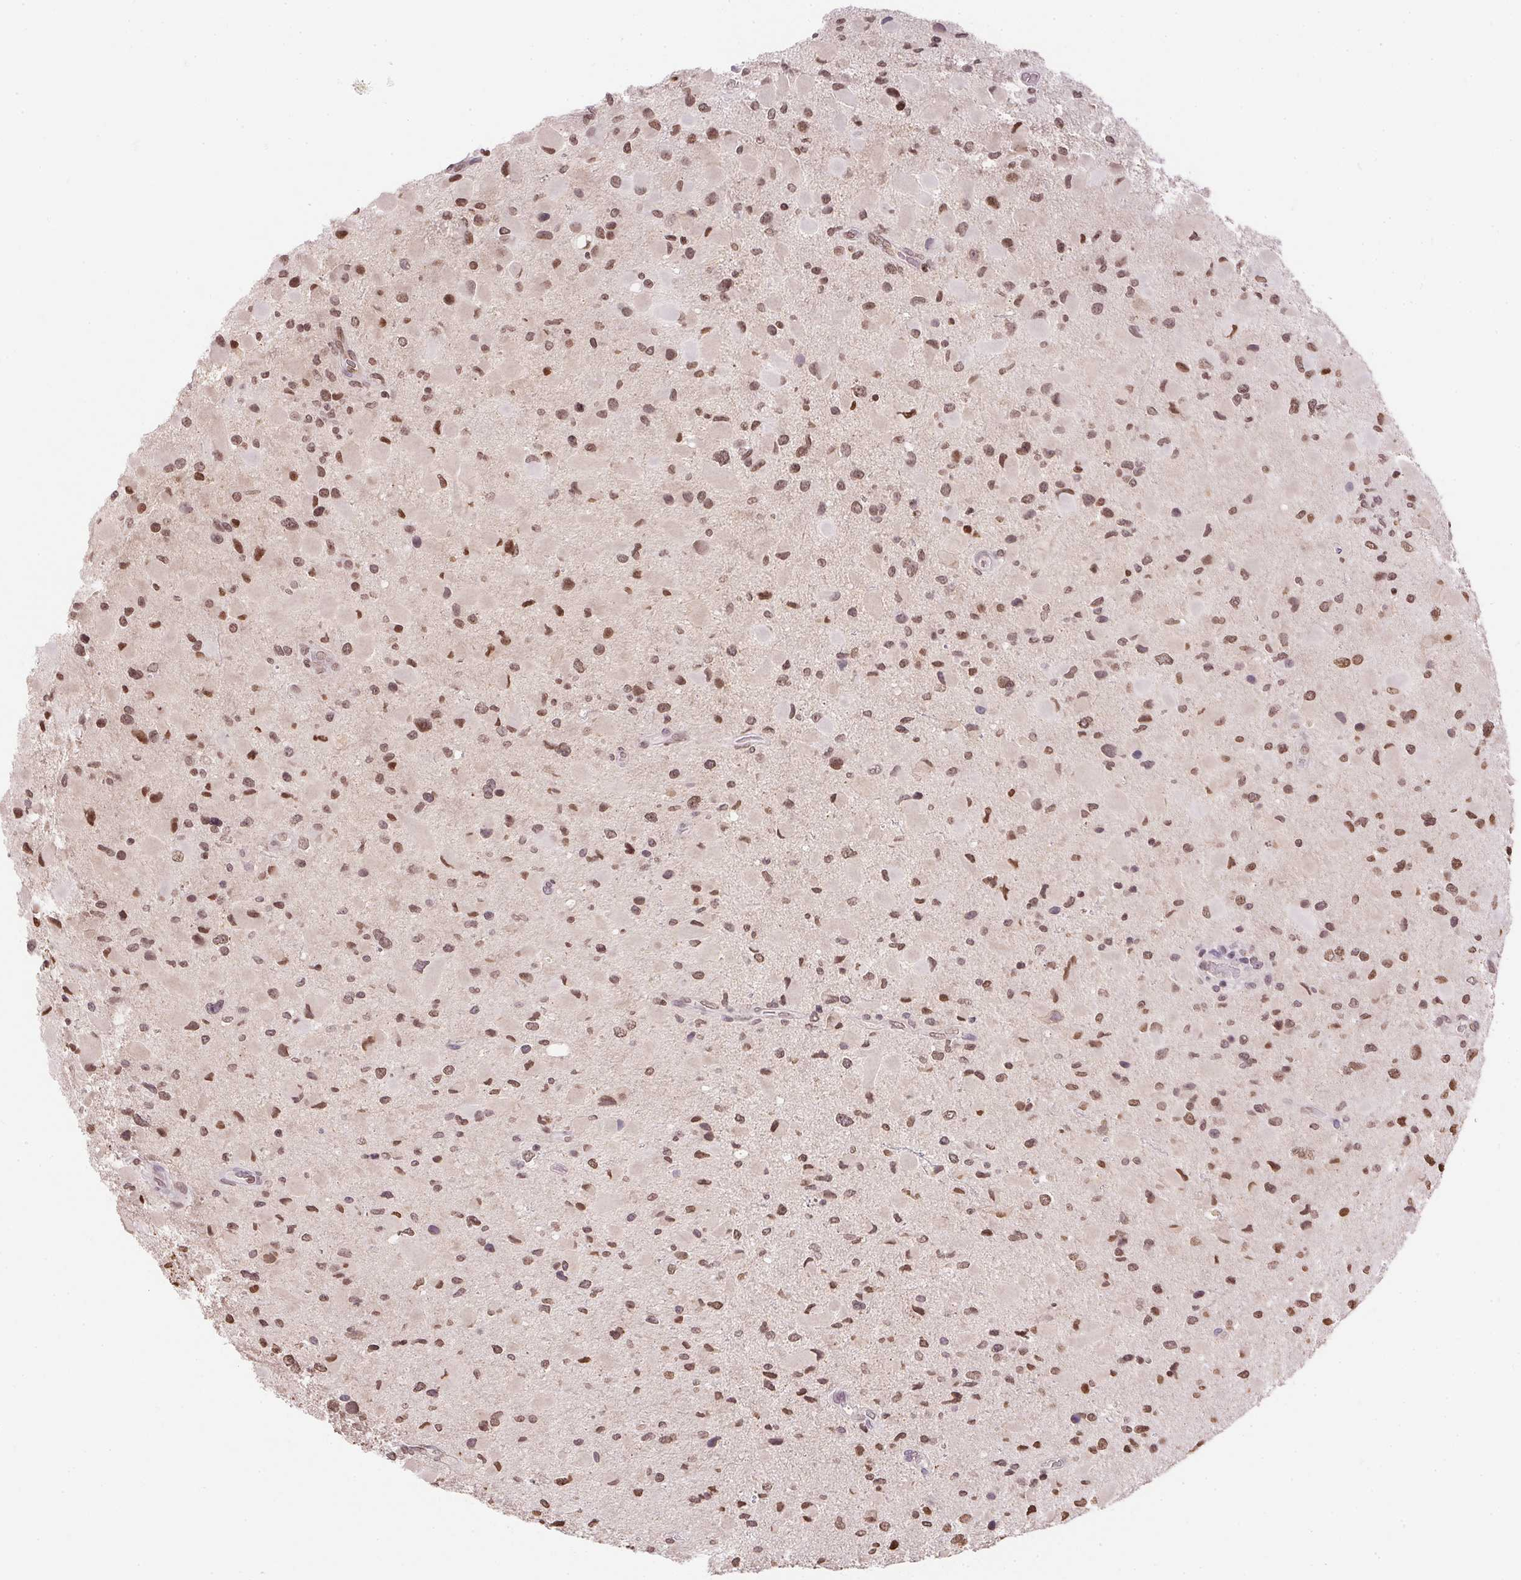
{"staining": {"intensity": "strong", "quantity": ">75%", "location": "nuclear"}, "tissue": "glioma", "cell_type": "Tumor cells", "image_type": "cancer", "snomed": [{"axis": "morphology", "description": "Glioma, malignant, Low grade"}, {"axis": "topography", "description": "Brain"}], "caption": "IHC staining of malignant low-grade glioma, which demonstrates high levels of strong nuclear staining in approximately >75% of tumor cells indicating strong nuclear protein expression. The staining was performed using DAB (3,3'-diaminobenzidine) (brown) for protein detection and nuclei were counterstained in hematoxylin (blue).", "gene": "ORM1", "patient": {"sex": "female", "age": 32}}